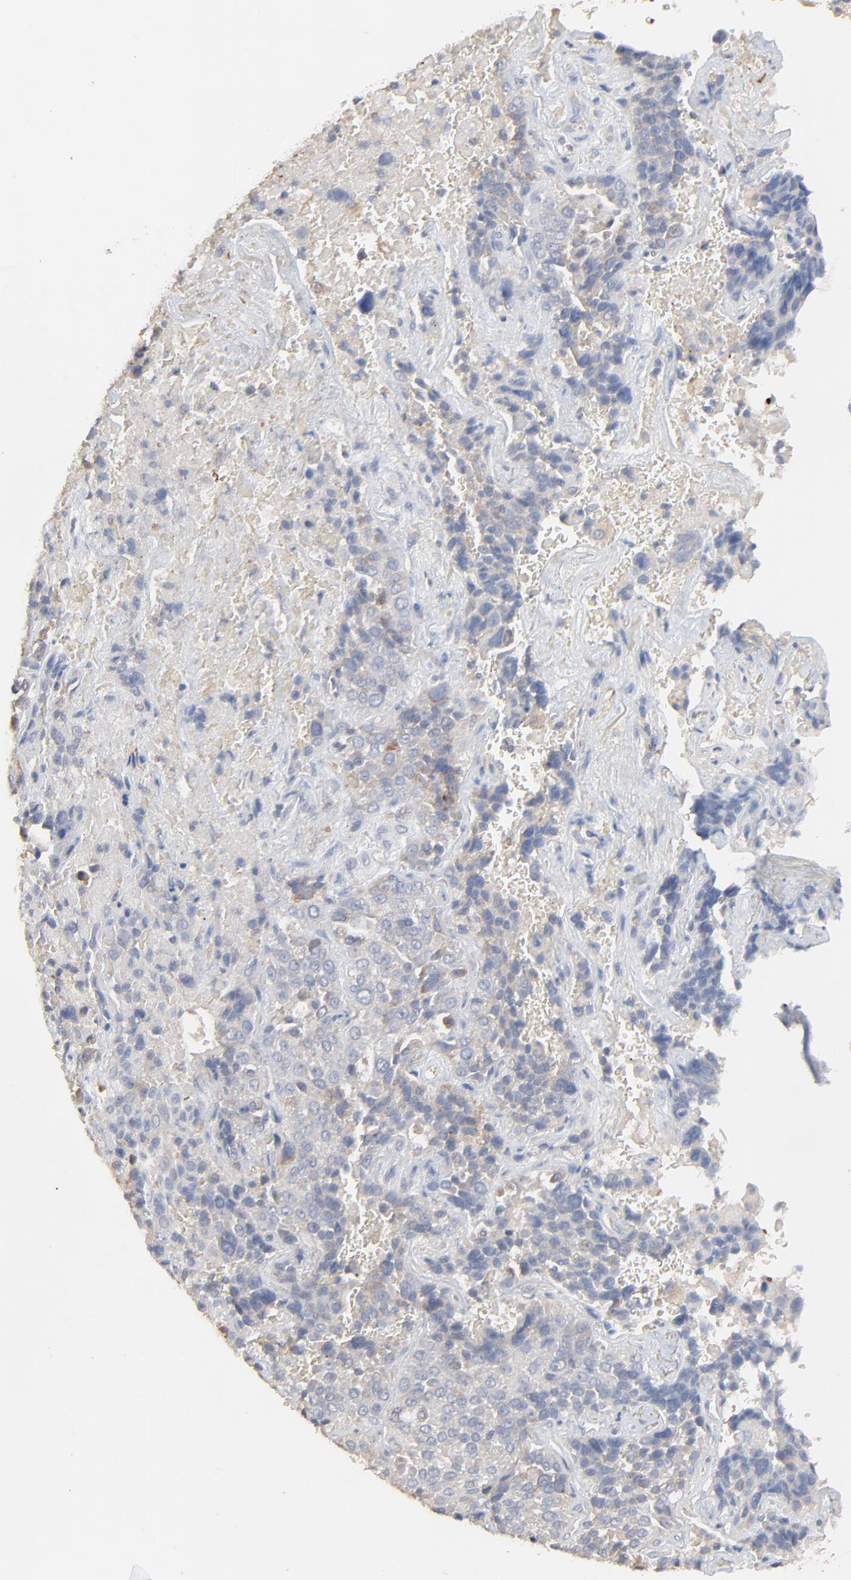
{"staining": {"intensity": "weak", "quantity": "<25%", "location": "cytoplasmic/membranous"}, "tissue": "lung cancer", "cell_type": "Tumor cells", "image_type": "cancer", "snomed": [{"axis": "morphology", "description": "Squamous cell carcinoma, NOS"}, {"axis": "topography", "description": "Lung"}], "caption": "There is no significant staining in tumor cells of squamous cell carcinoma (lung). (Immunohistochemistry, brightfield microscopy, high magnification).", "gene": "FANCB", "patient": {"sex": "male", "age": 54}}